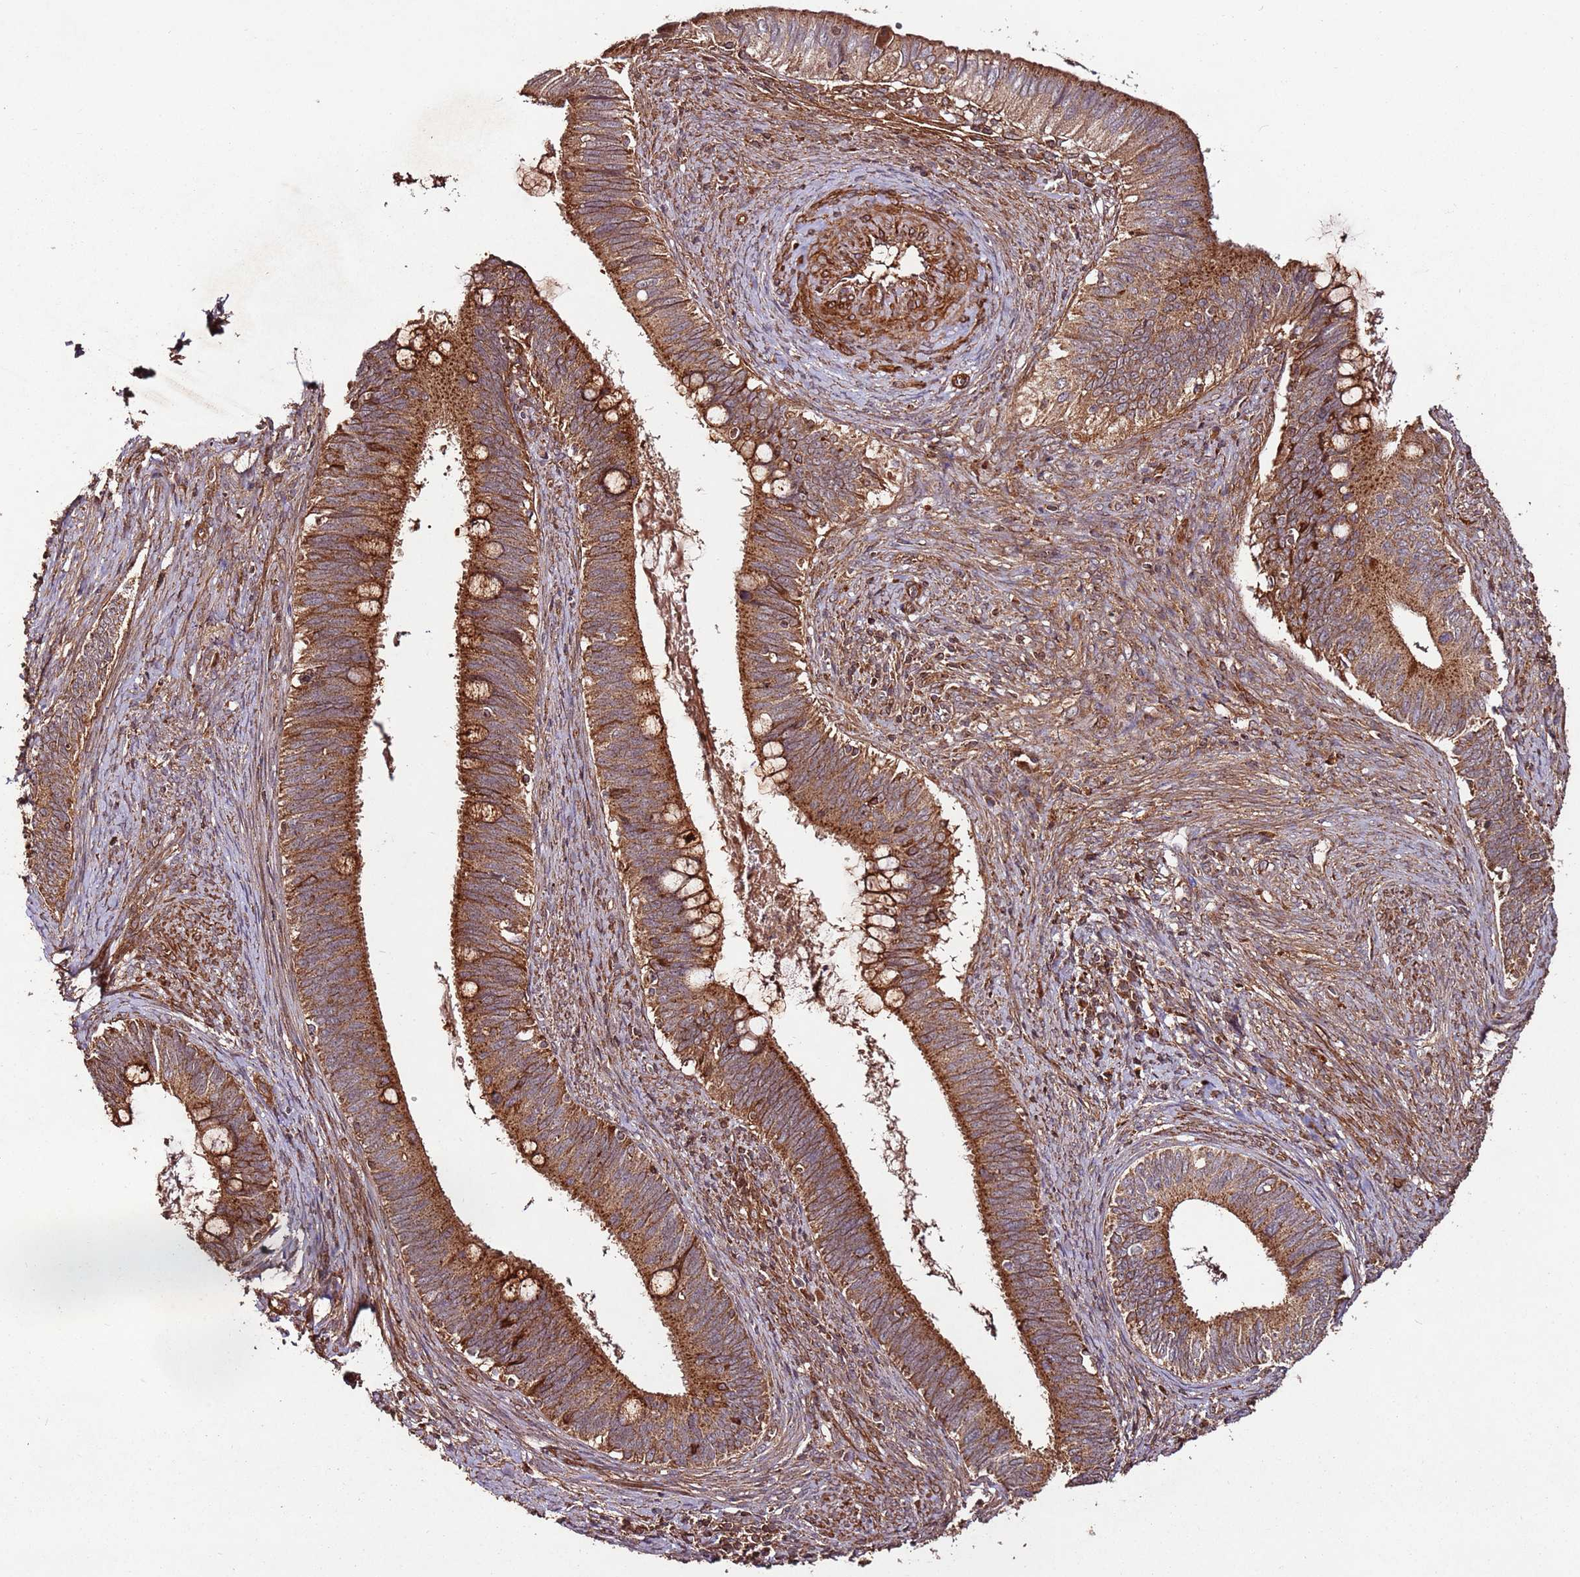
{"staining": {"intensity": "strong", "quantity": ">75%", "location": "cytoplasmic/membranous"}, "tissue": "cervical cancer", "cell_type": "Tumor cells", "image_type": "cancer", "snomed": [{"axis": "morphology", "description": "Adenocarcinoma, NOS"}, {"axis": "topography", "description": "Cervix"}], "caption": "Protein staining of cervical cancer tissue reveals strong cytoplasmic/membranous staining in approximately >75% of tumor cells.", "gene": "FAM186A", "patient": {"sex": "female", "age": 42}}